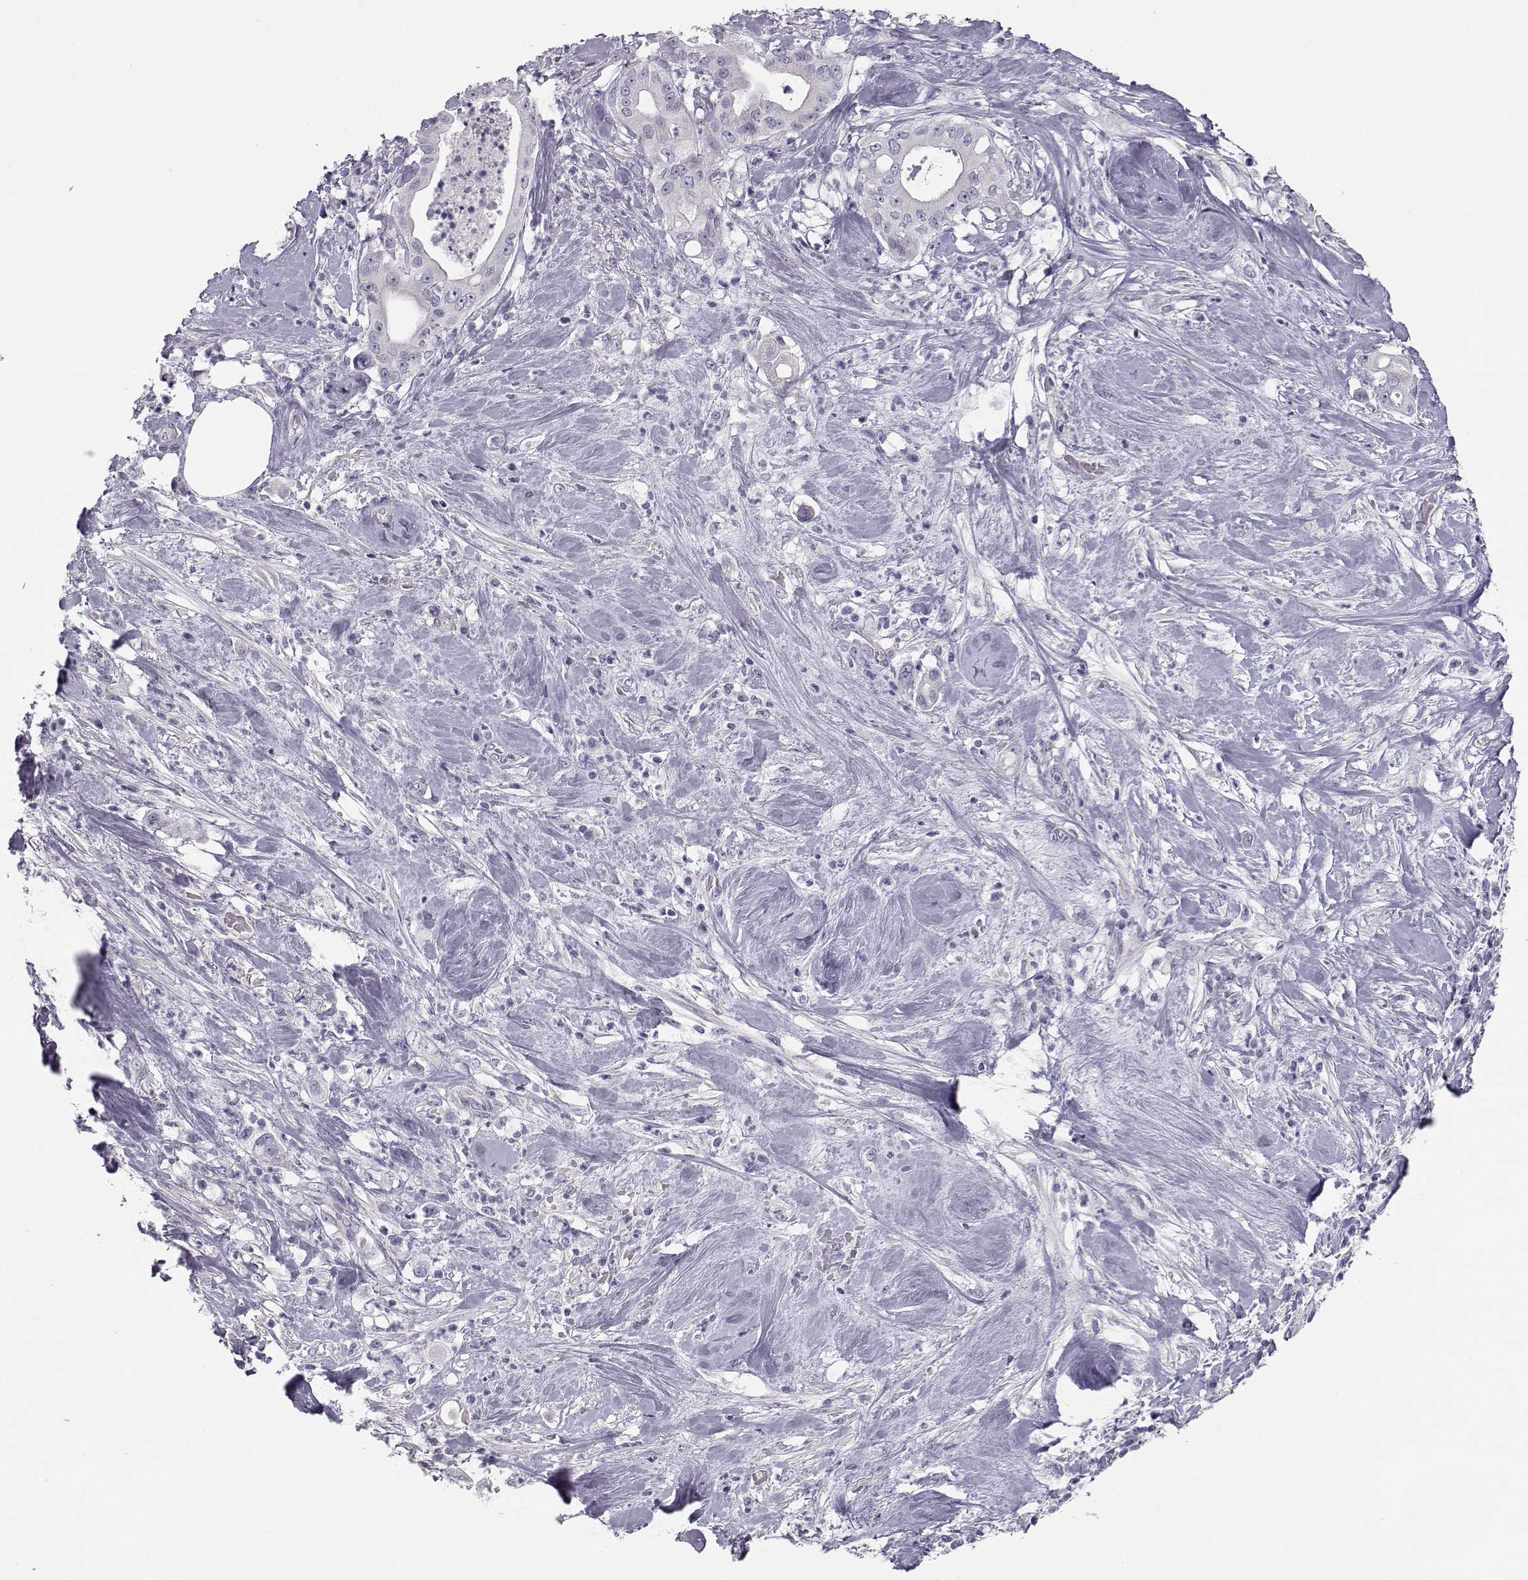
{"staining": {"intensity": "negative", "quantity": "none", "location": "none"}, "tissue": "pancreatic cancer", "cell_type": "Tumor cells", "image_type": "cancer", "snomed": [{"axis": "morphology", "description": "Adenocarcinoma, NOS"}, {"axis": "topography", "description": "Pancreas"}], "caption": "Pancreatic cancer was stained to show a protein in brown. There is no significant expression in tumor cells.", "gene": "KCNMB4", "patient": {"sex": "male", "age": 71}}